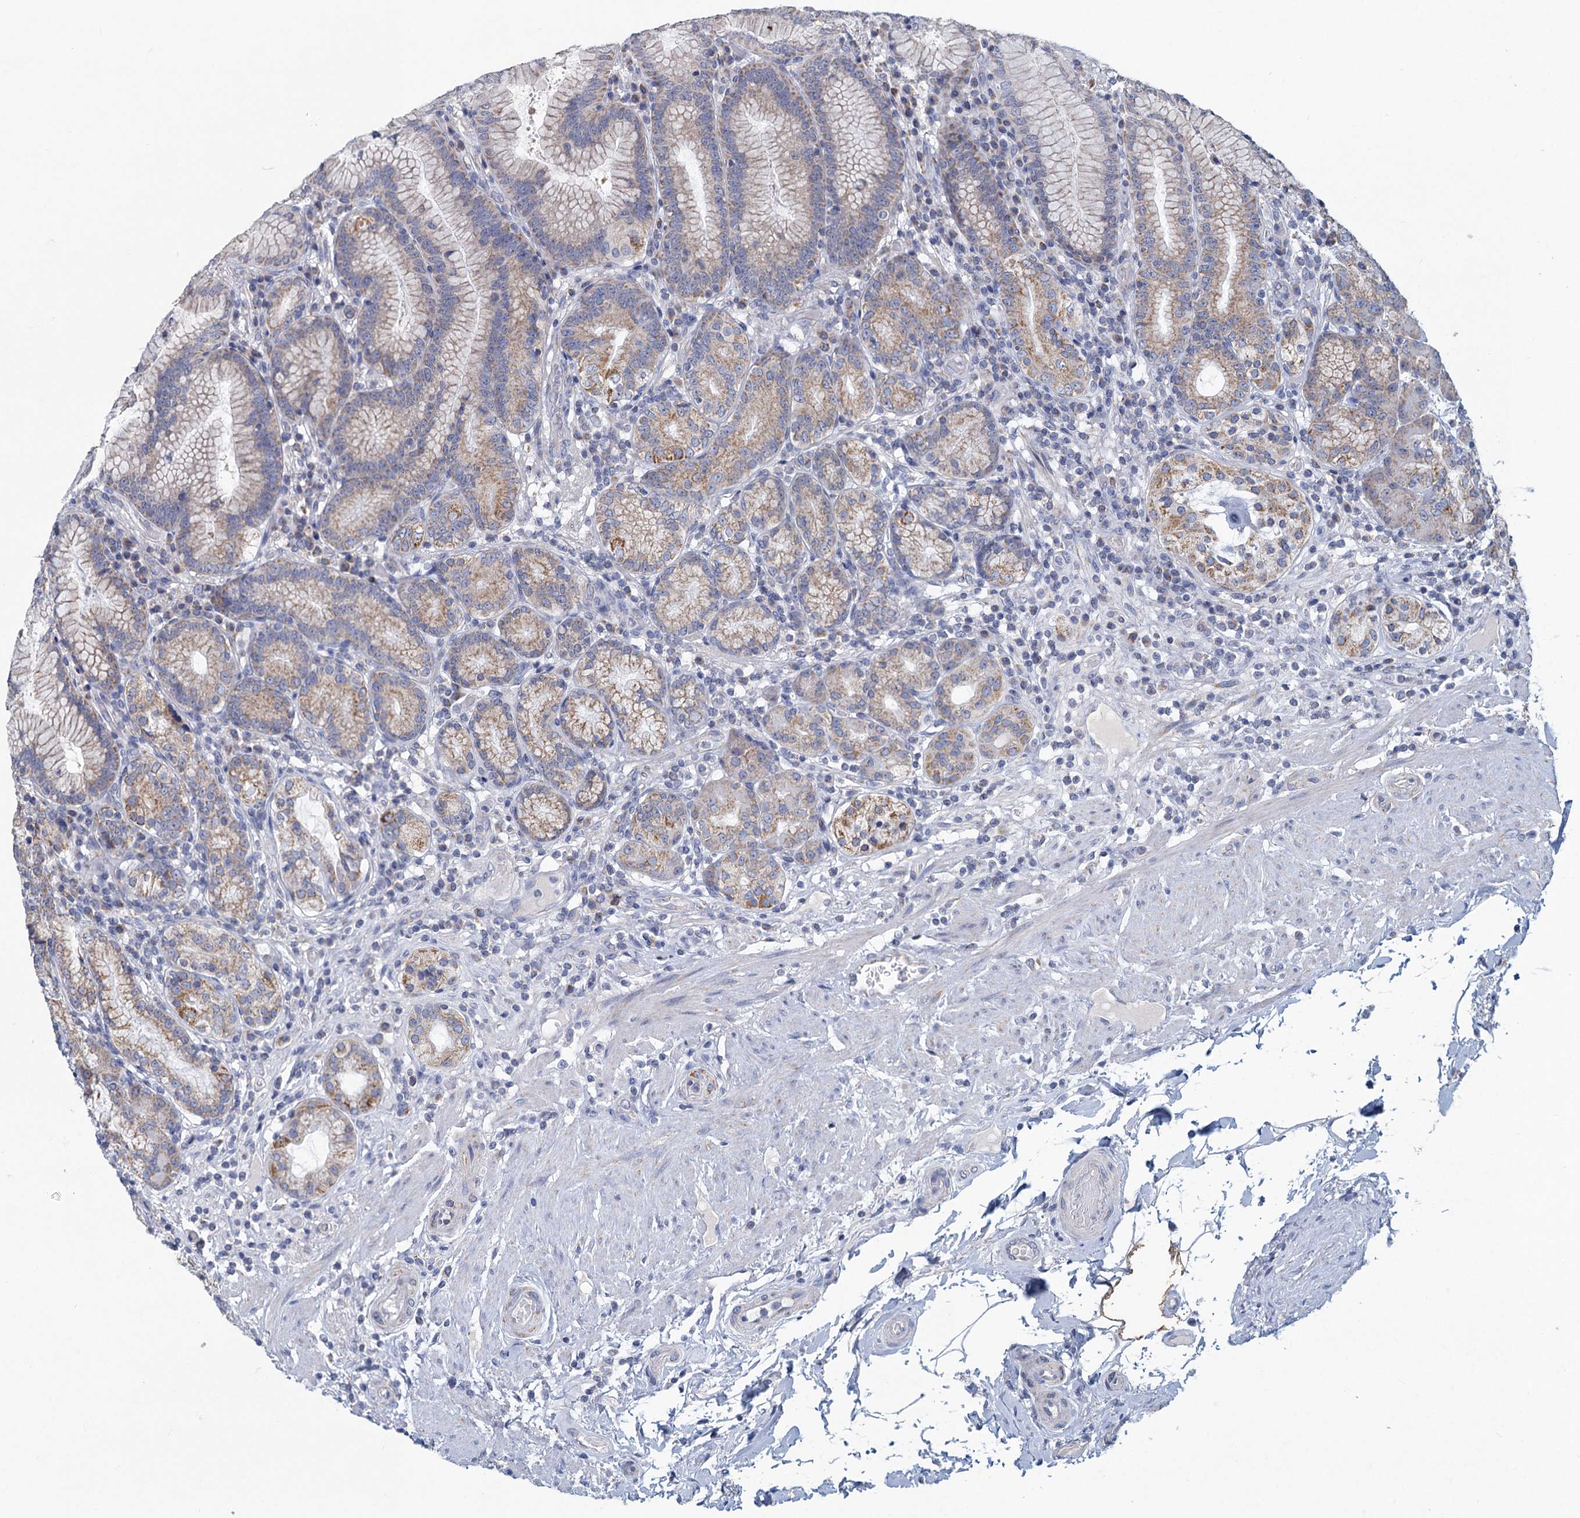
{"staining": {"intensity": "strong", "quantity": "25%-75%", "location": "cytoplasmic/membranous"}, "tissue": "stomach", "cell_type": "Glandular cells", "image_type": "normal", "snomed": [{"axis": "morphology", "description": "Normal tissue, NOS"}, {"axis": "topography", "description": "Stomach, upper"}, {"axis": "topography", "description": "Stomach, lower"}], "caption": "Brown immunohistochemical staining in benign stomach demonstrates strong cytoplasmic/membranous expression in about 25%-75% of glandular cells. (IHC, brightfield microscopy, high magnification).", "gene": "NDUFC2", "patient": {"sex": "female", "age": 76}}